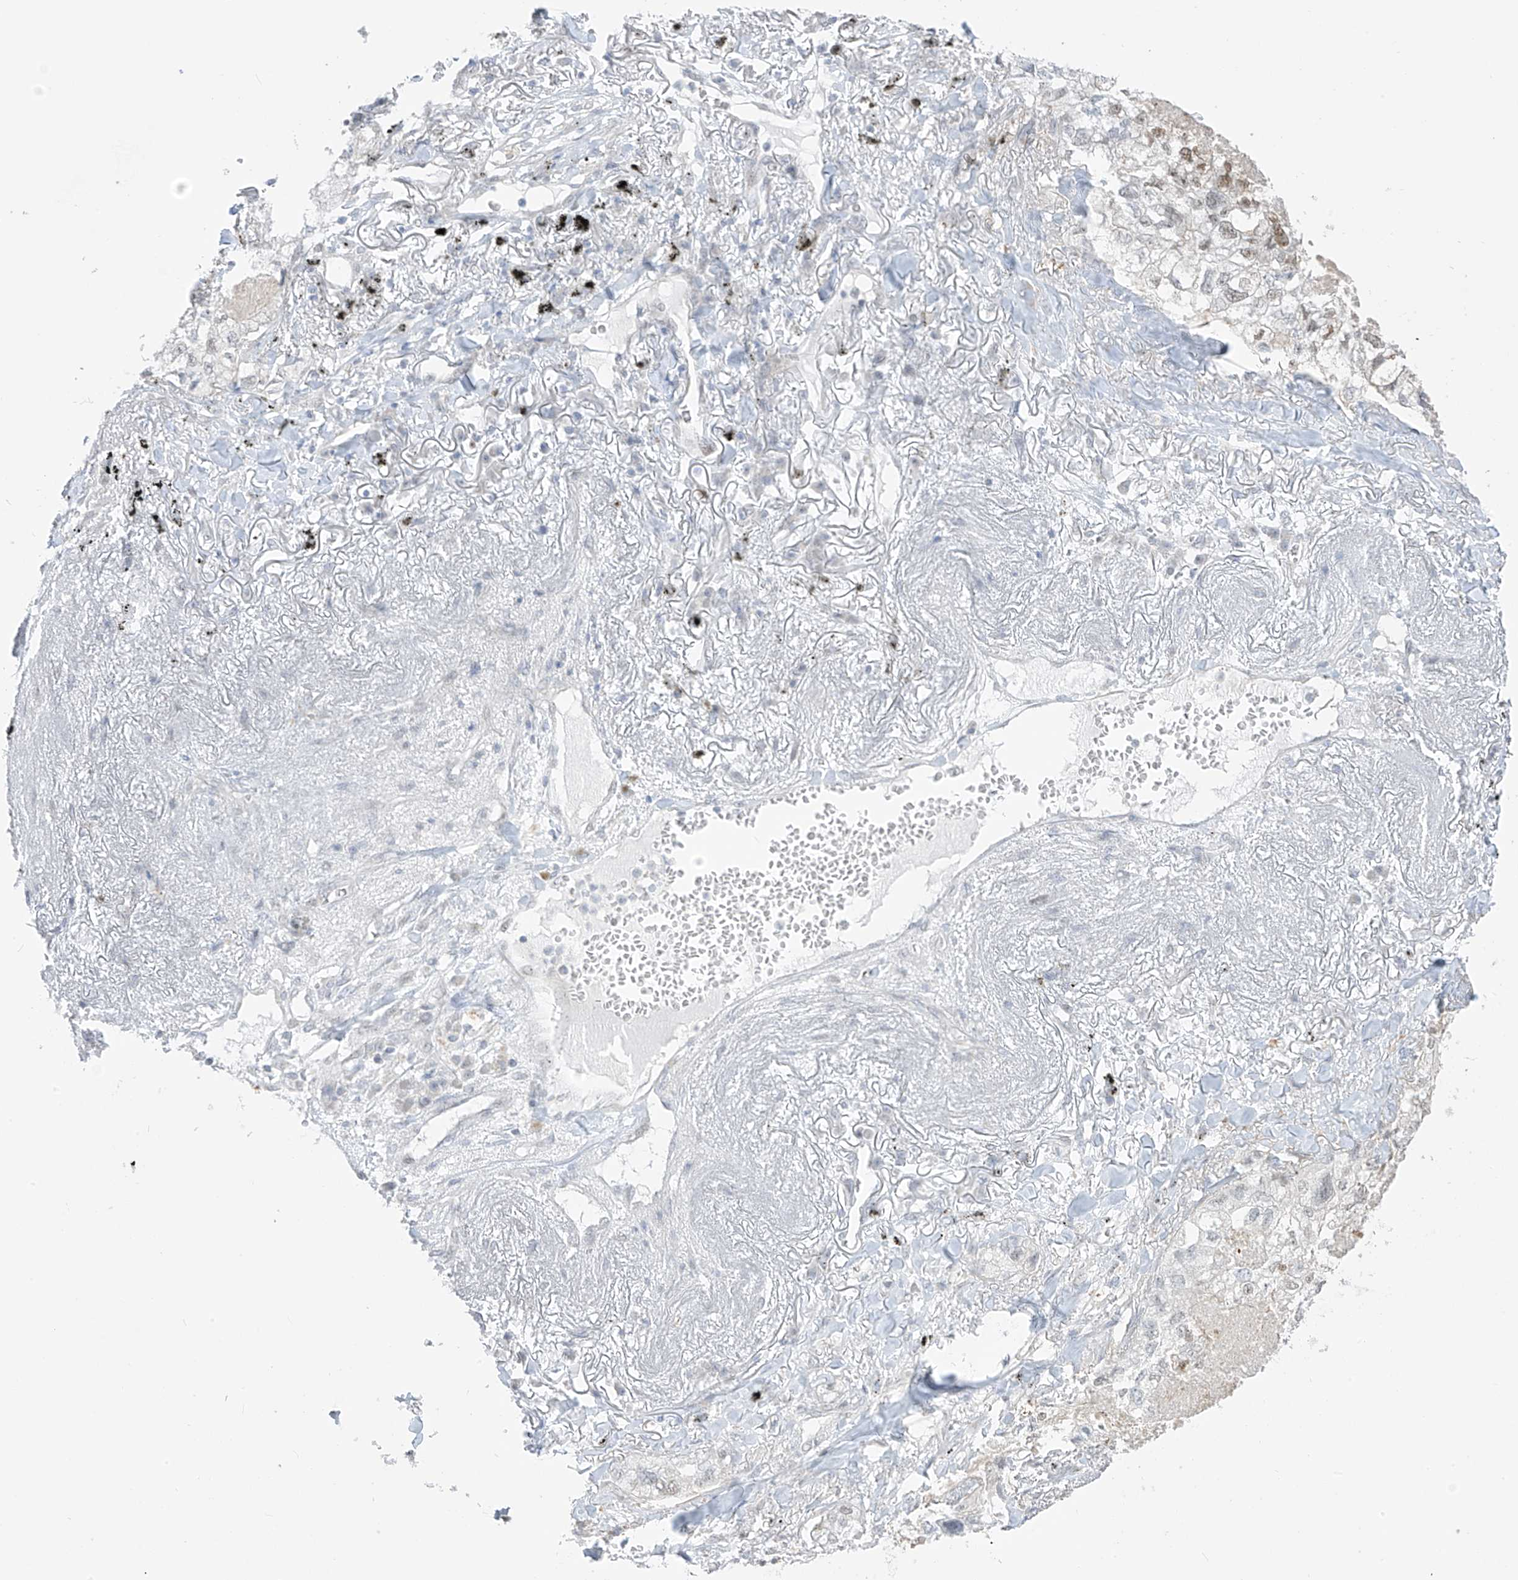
{"staining": {"intensity": "negative", "quantity": "none", "location": "none"}, "tissue": "lung cancer", "cell_type": "Tumor cells", "image_type": "cancer", "snomed": [{"axis": "morphology", "description": "Adenocarcinoma, NOS"}, {"axis": "topography", "description": "Lung"}], "caption": "Protein analysis of lung adenocarcinoma demonstrates no significant staining in tumor cells.", "gene": "ASPRV1", "patient": {"sex": "male", "age": 65}}